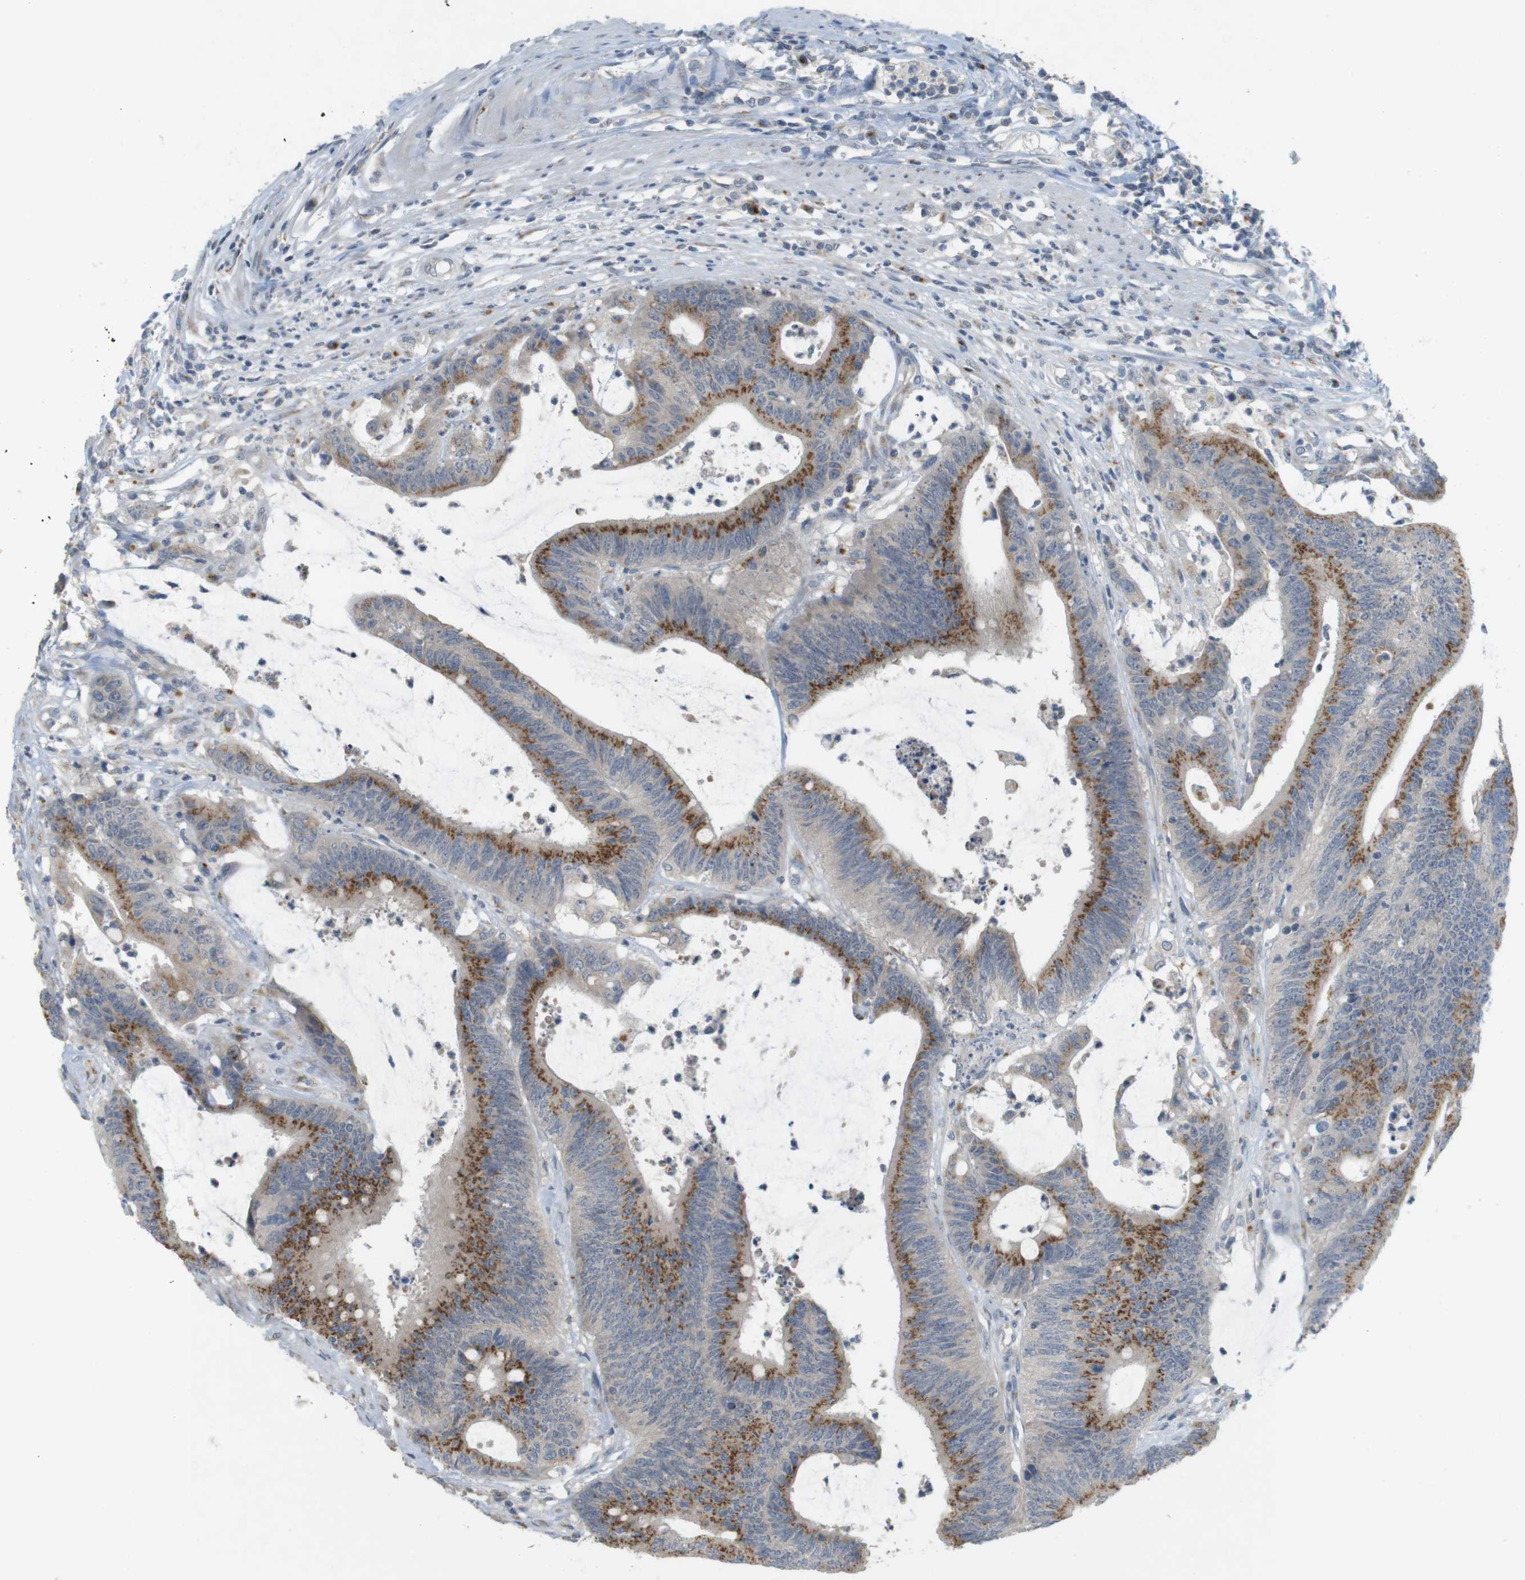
{"staining": {"intensity": "moderate", "quantity": ">75%", "location": "cytoplasmic/membranous"}, "tissue": "colorectal cancer", "cell_type": "Tumor cells", "image_type": "cancer", "snomed": [{"axis": "morphology", "description": "Adenocarcinoma, NOS"}, {"axis": "topography", "description": "Rectum"}], "caption": "IHC (DAB (3,3'-diaminobenzidine)) staining of colorectal cancer reveals moderate cytoplasmic/membranous protein expression in about >75% of tumor cells. The staining was performed using DAB to visualize the protein expression in brown, while the nuclei were stained in blue with hematoxylin (Magnification: 20x).", "gene": "YIPF3", "patient": {"sex": "female", "age": 66}}